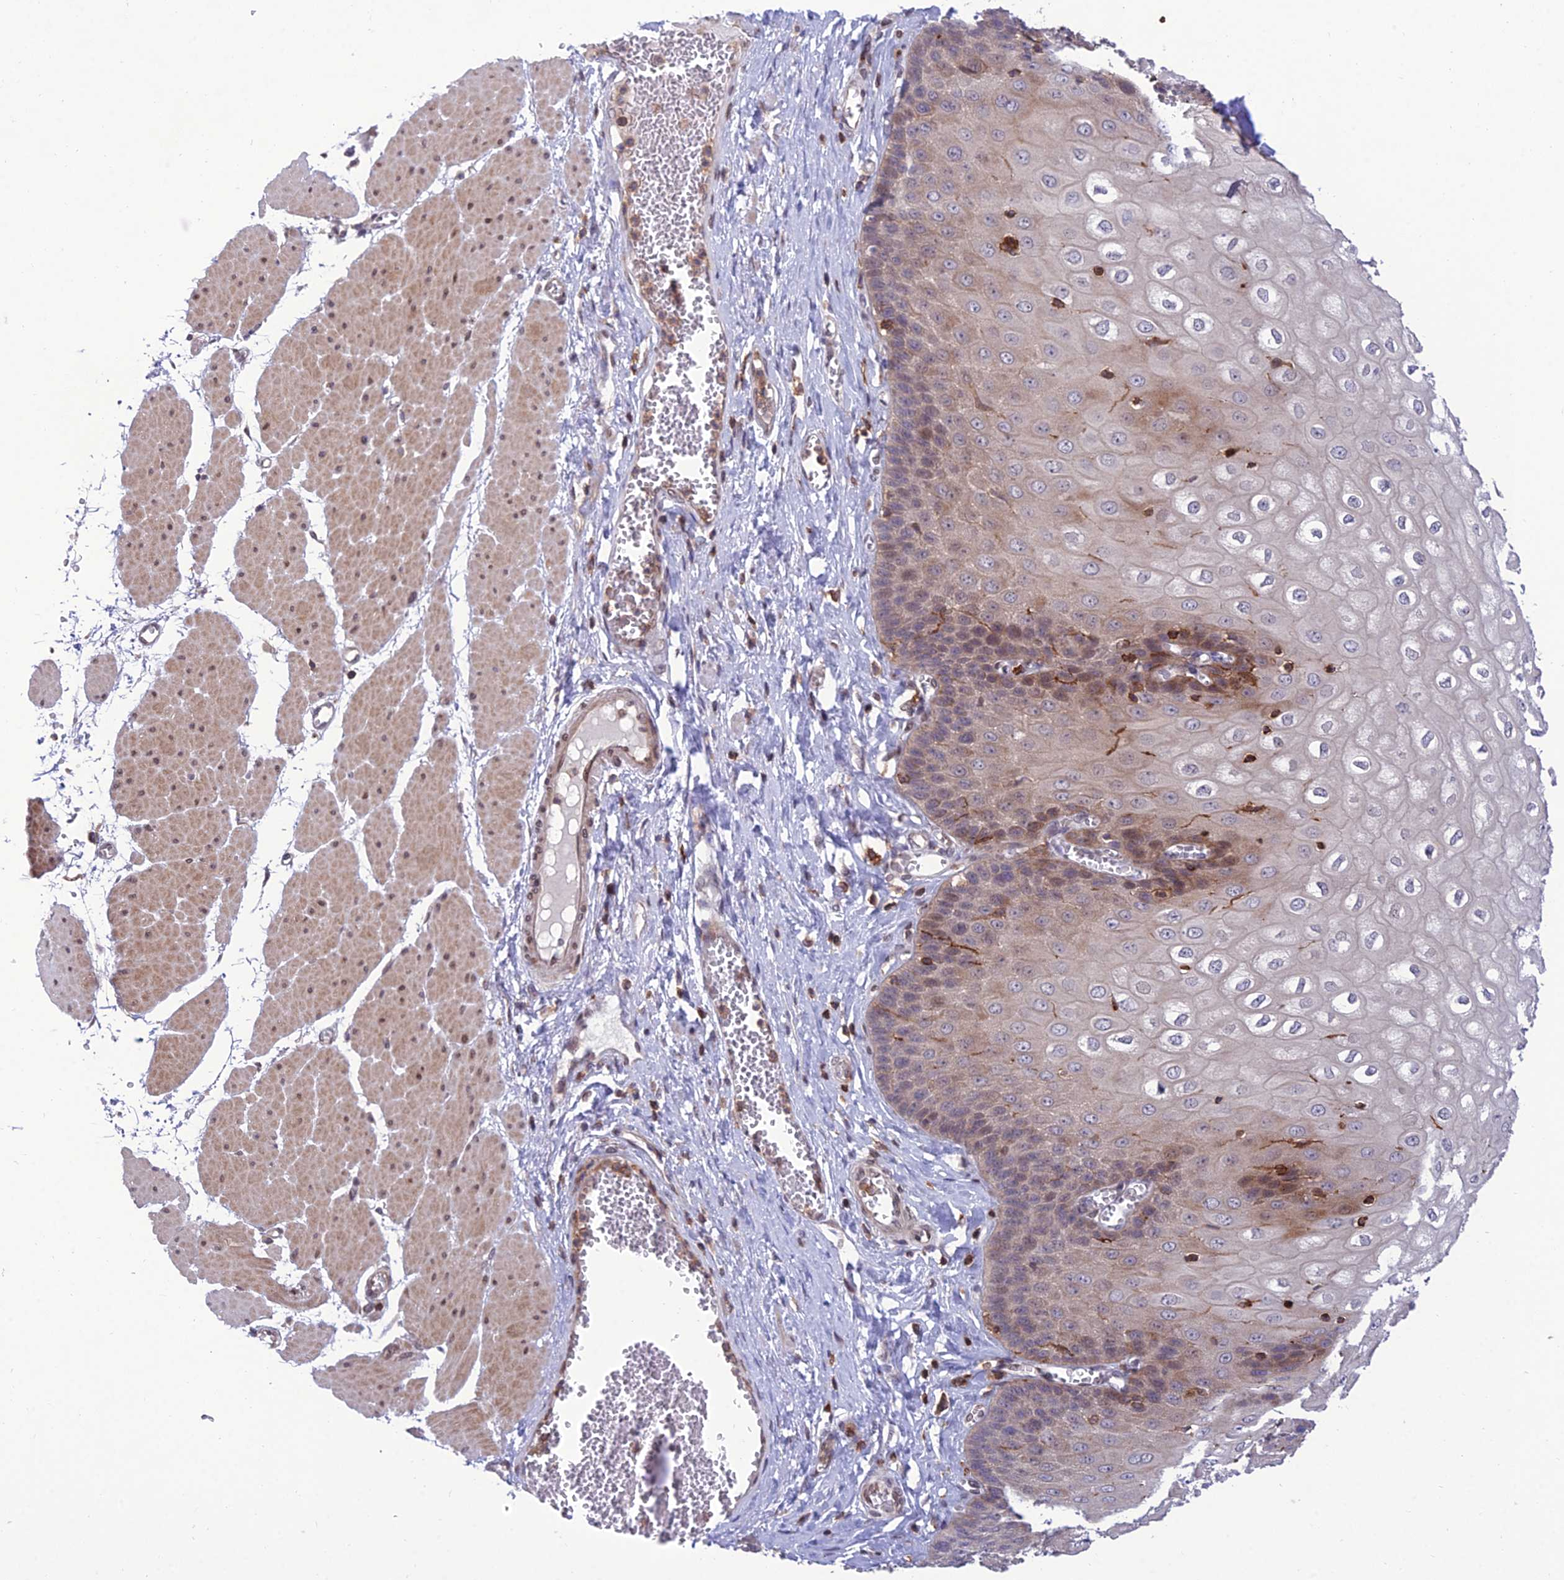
{"staining": {"intensity": "moderate", "quantity": "<25%", "location": "cytoplasmic/membranous"}, "tissue": "esophagus", "cell_type": "Squamous epithelial cells", "image_type": "normal", "snomed": [{"axis": "morphology", "description": "Normal tissue, NOS"}, {"axis": "topography", "description": "Esophagus"}], "caption": "This histopathology image exhibits normal esophagus stained with immunohistochemistry to label a protein in brown. The cytoplasmic/membranous of squamous epithelial cells show moderate positivity for the protein. Nuclei are counter-stained blue.", "gene": "FAM76A", "patient": {"sex": "male", "age": 60}}